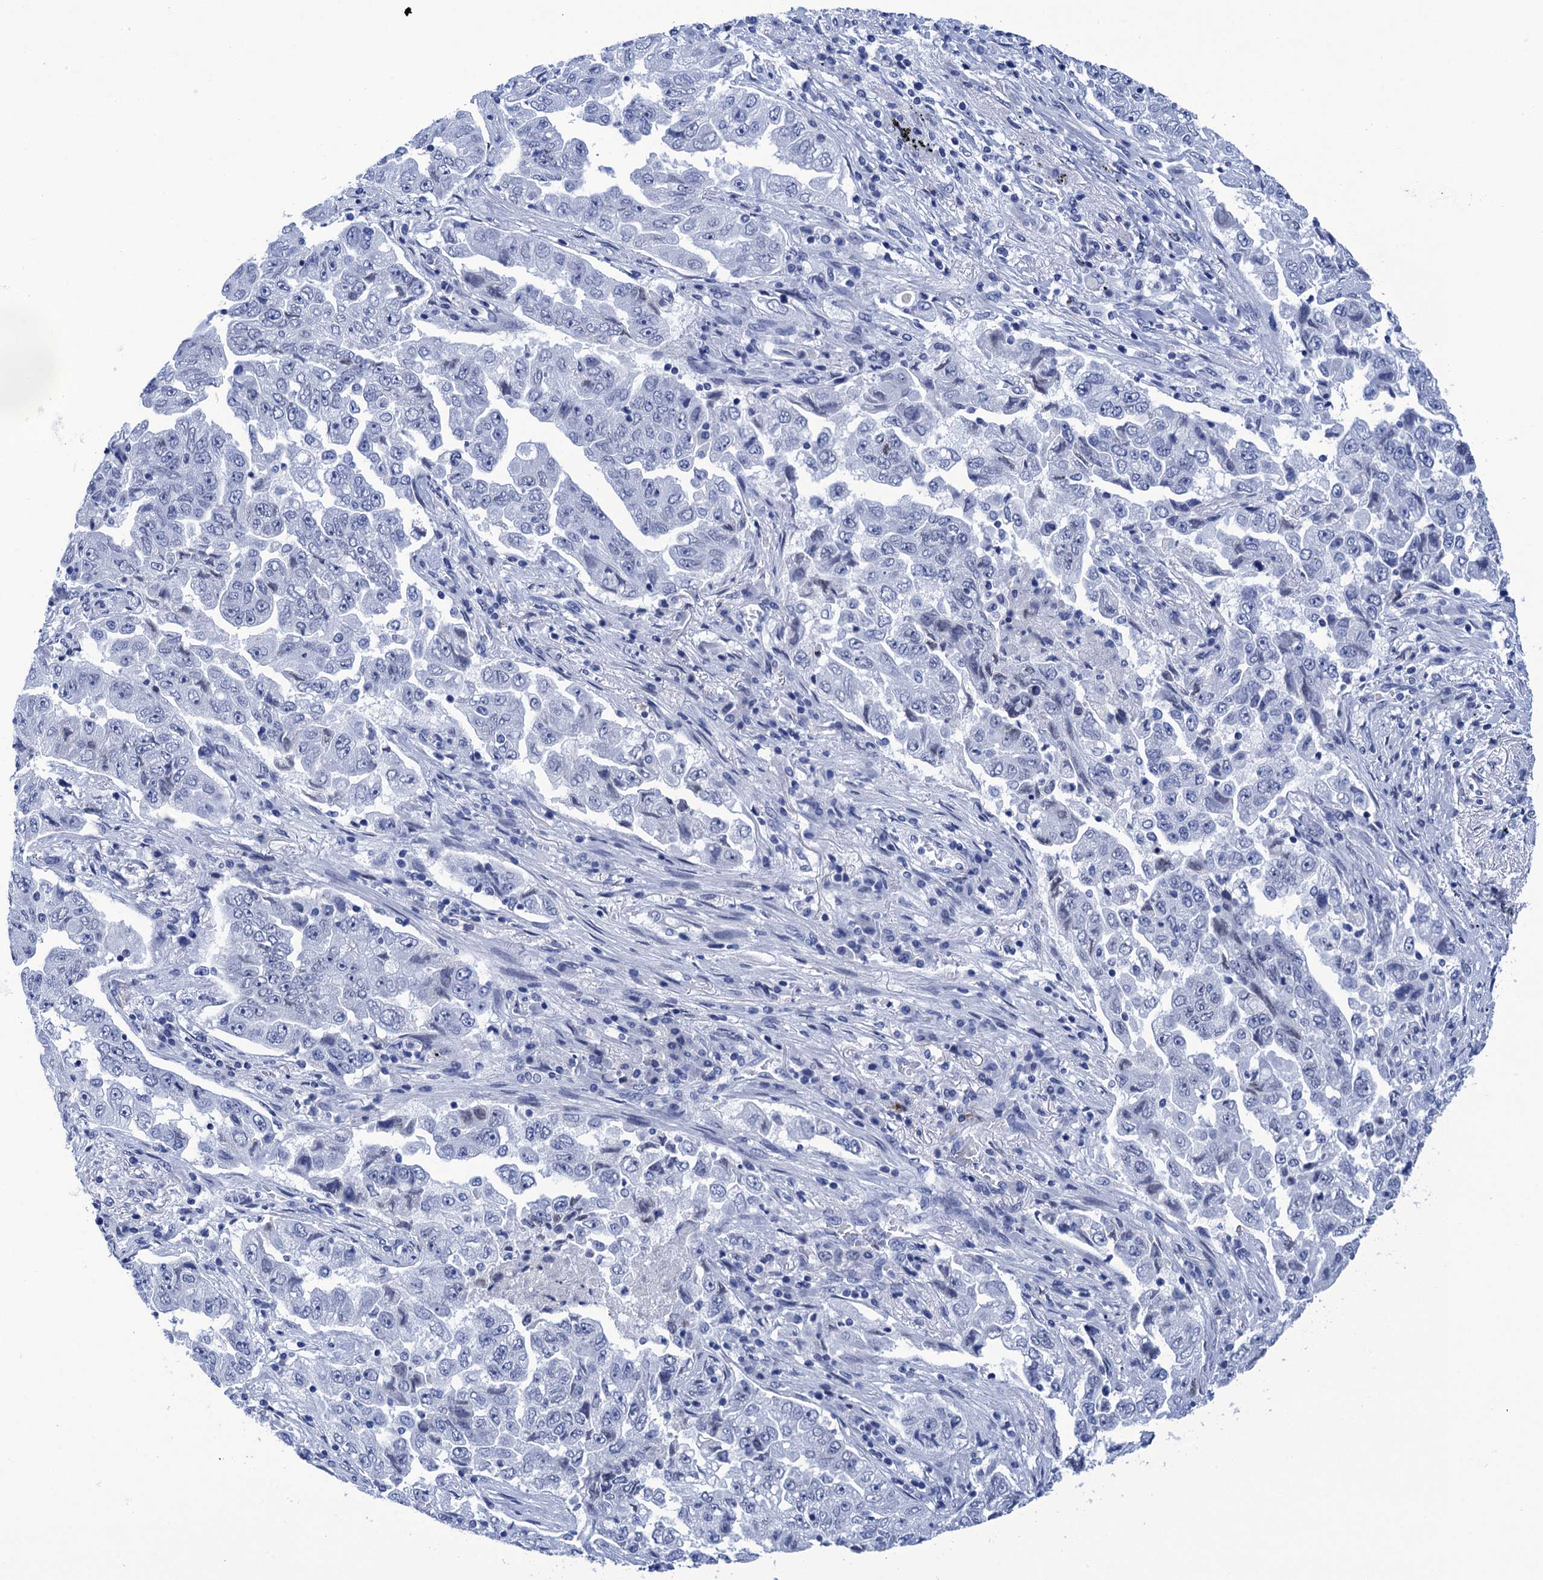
{"staining": {"intensity": "negative", "quantity": "none", "location": "none"}, "tissue": "lung cancer", "cell_type": "Tumor cells", "image_type": "cancer", "snomed": [{"axis": "morphology", "description": "Adenocarcinoma, NOS"}, {"axis": "topography", "description": "Lung"}], "caption": "Lung cancer (adenocarcinoma) stained for a protein using immunohistochemistry exhibits no positivity tumor cells.", "gene": "METTL25", "patient": {"sex": "female", "age": 51}}